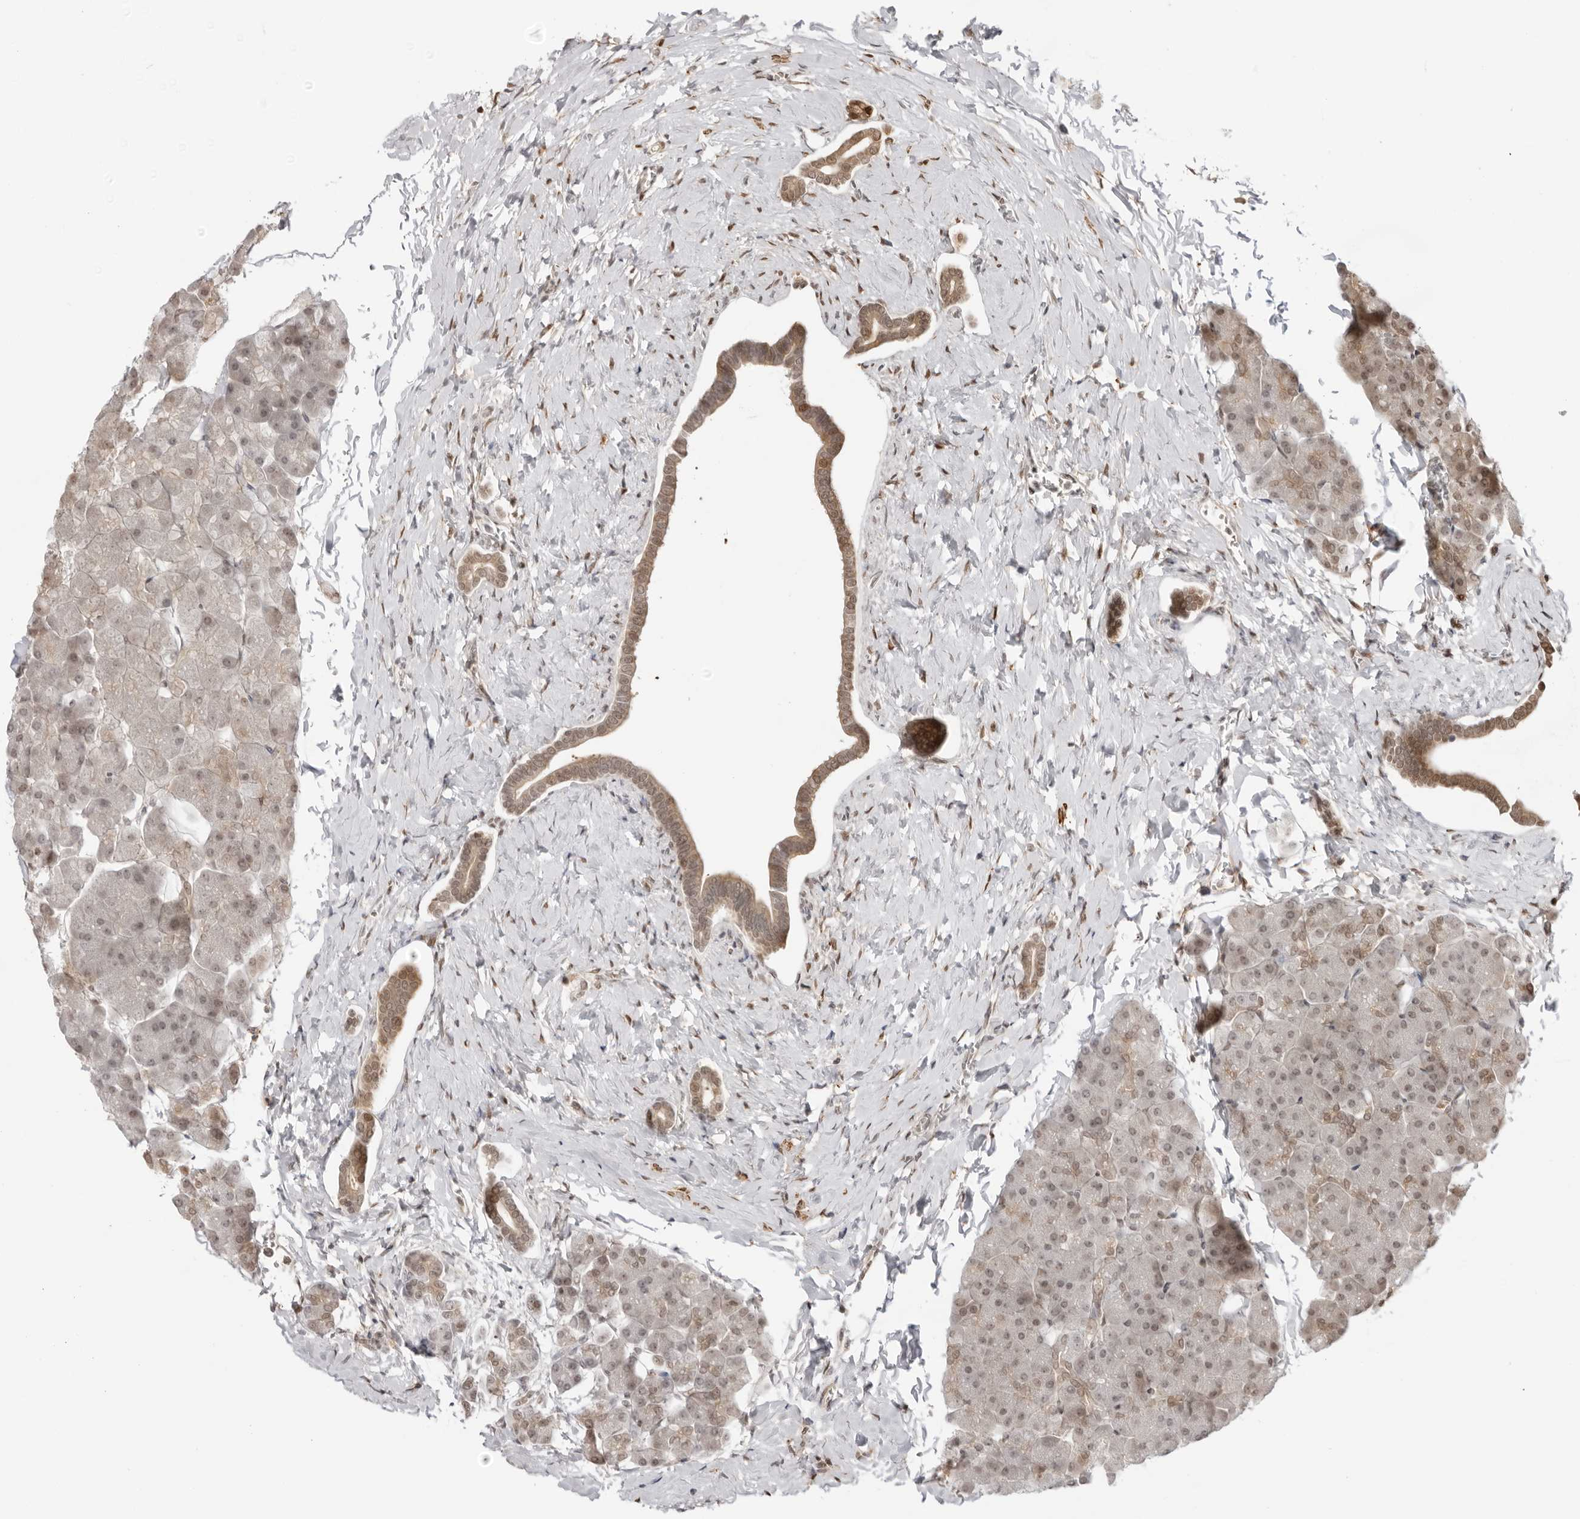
{"staining": {"intensity": "weak", "quantity": ">75%", "location": "nuclear"}, "tissue": "pancreas", "cell_type": "Exocrine glandular cells", "image_type": "normal", "snomed": [{"axis": "morphology", "description": "Normal tissue, NOS"}, {"axis": "topography", "description": "Pancreas"}], "caption": "Exocrine glandular cells exhibit weak nuclear staining in about >75% of cells in normal pancreas.", "gene": "RNF146", "patient": {"sex": "male", "age": 35}}